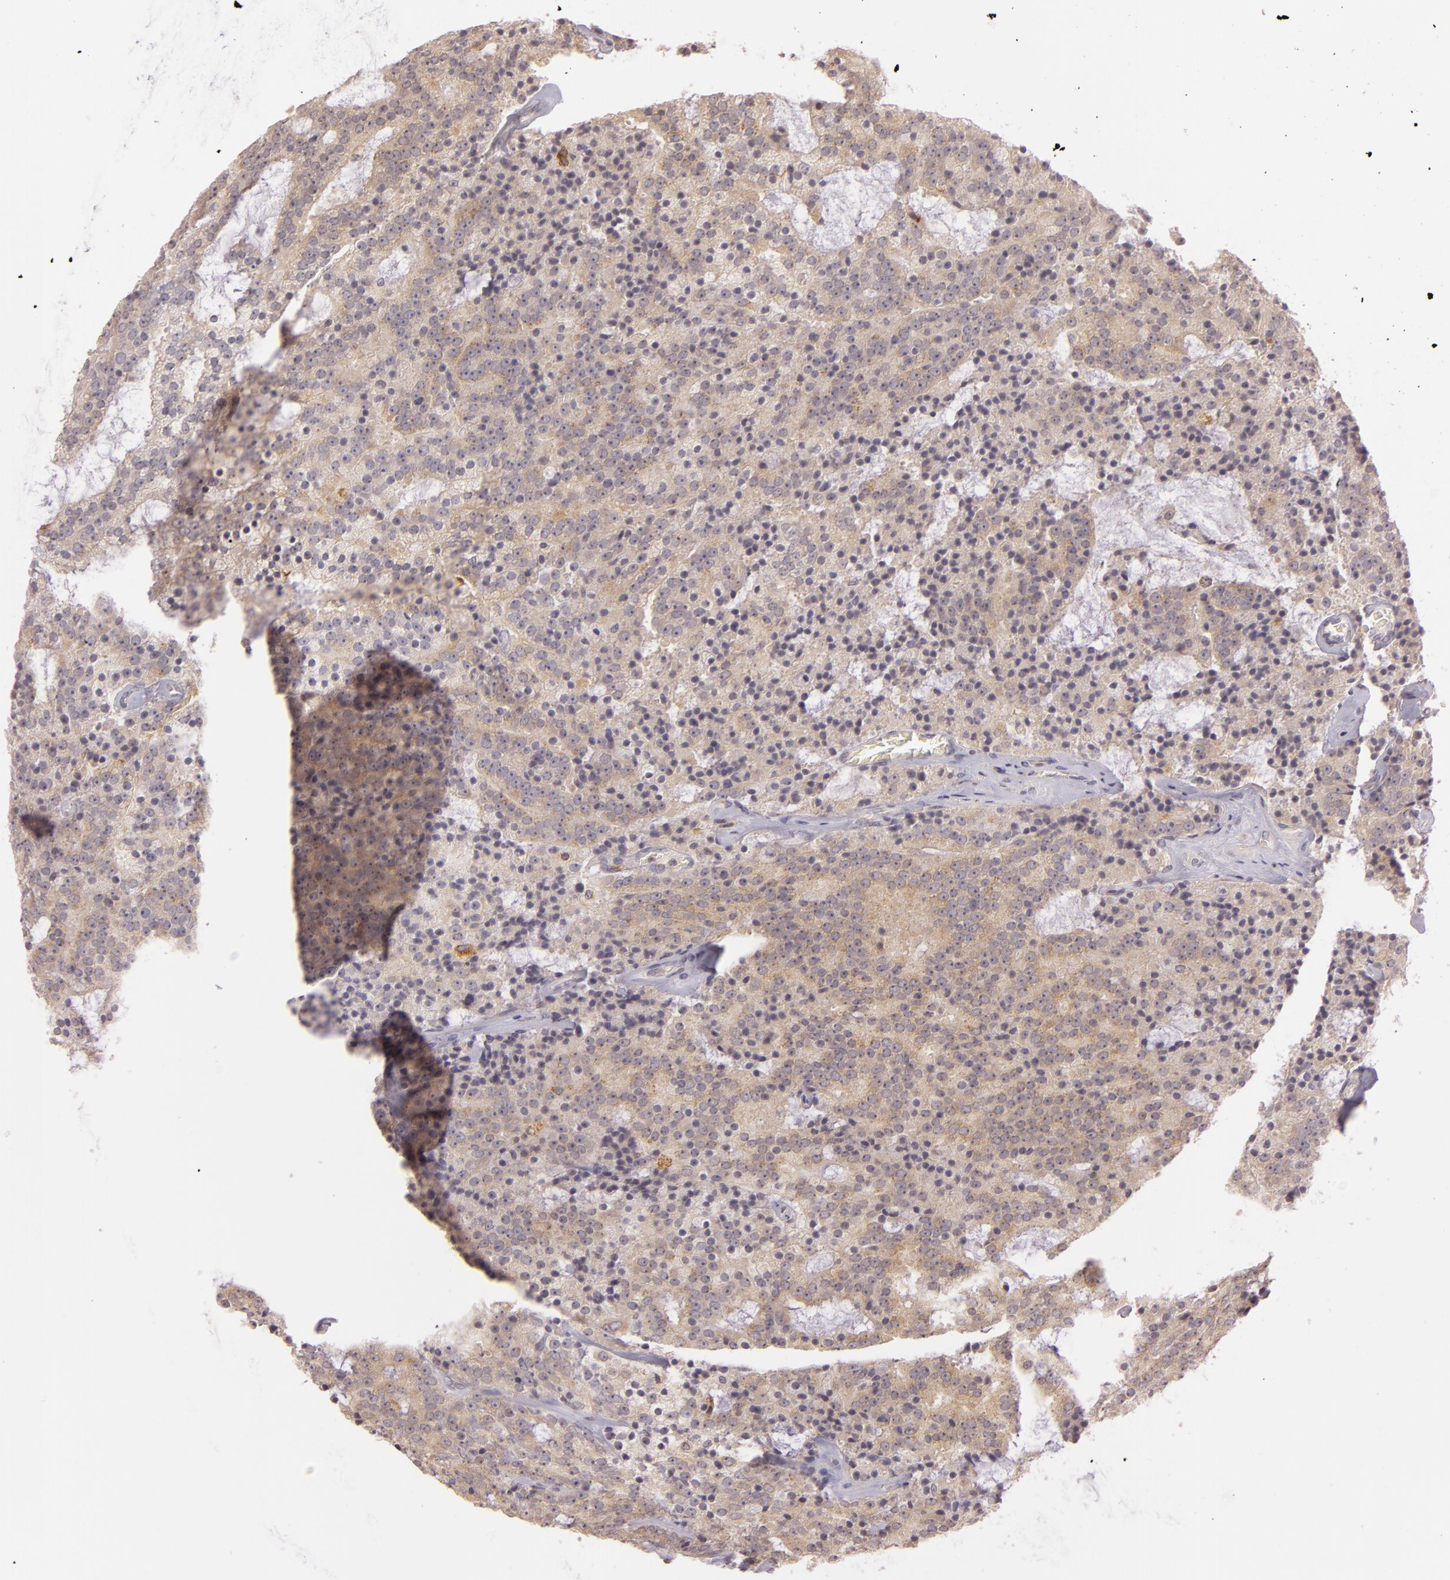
{"staining": {"intensity": "moderate", "quantity": ">75%", "location": "cytoplasmic/membranous"}, "tissue": "prostate cancer", "cell_type": "Tumor cells", "image_type": "cancer", "snomed": [{"axis": "morphology", "description": "Adenocarcinoma, Medium grade"}, {"axis": "topography", "description": "Prostate"}], "caption": "Immunohistochemical staining of prostate cancer shows moderate cytoplasmic/membranous protein positivity in about >75% of tumor cells. The staining is performed using DAB brown chromogen to label protein expression. The nuclei are counter-stained blue using hematoxylin.", "gene": "LGMN", "patient": {"sex": "male", "age": 65}}